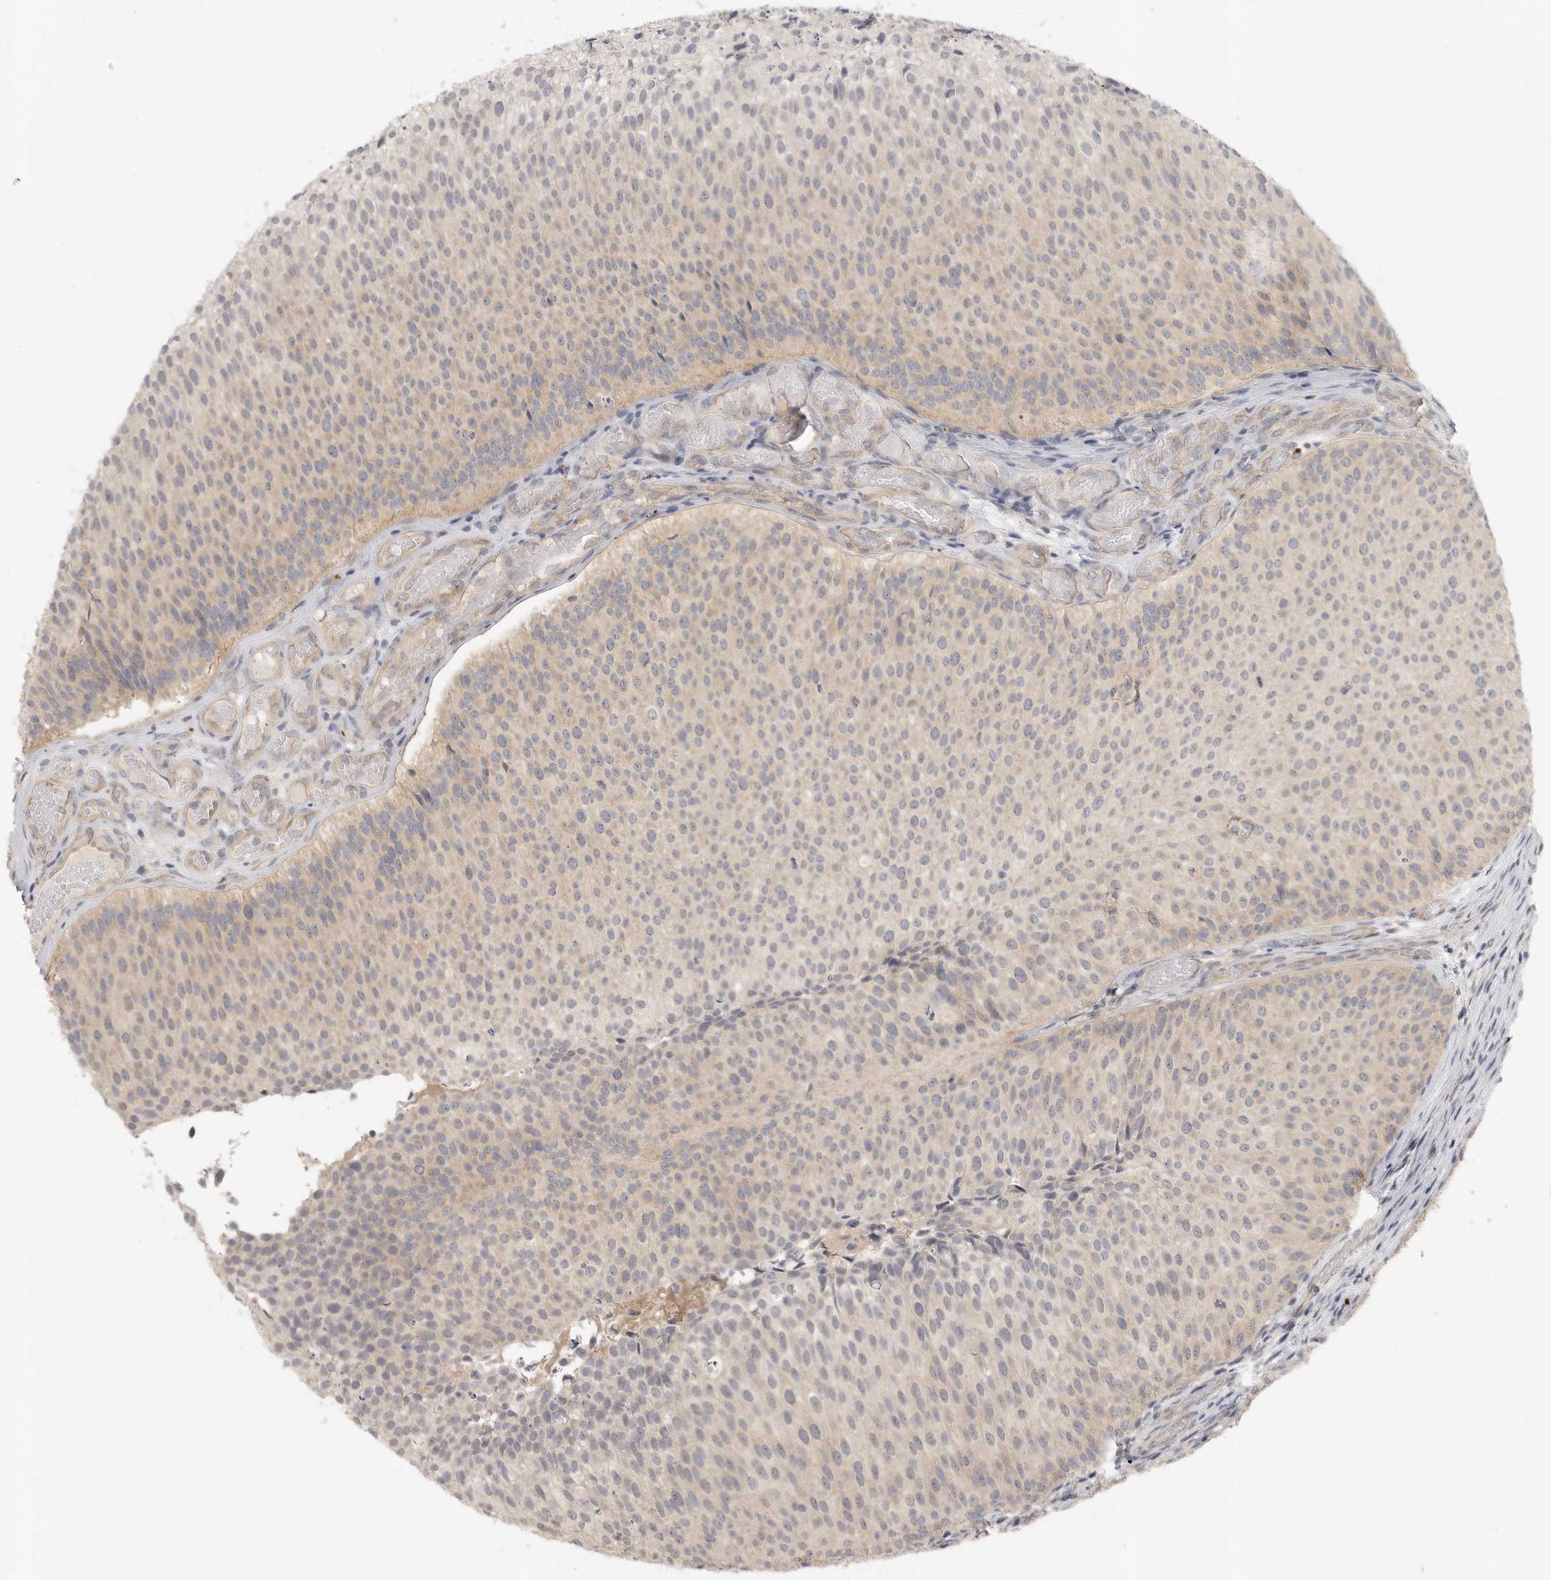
{"staining": {"intensity": "weak", "quantity": "25%-75%", "location": "cytoplasmic/membranous"}, "tissue": "urothelial cancer", "cell_type": "Tumor cells", "image_type": "cancer", "snomed": [{"axis": "morphology", "description": "Urothelial carcinoma, Low grade"}, {"axis": "topography", "description": "Urinary bladder"}], "caption": "Approximately 25%-75% of tumor cells in urothelial cancer show weak cytoplasmic/membranous protein positivity as visualized by brown immunohistochemical staining.", "gene": "HDAC6", "patient": {"sex": "male", "age": 86}}